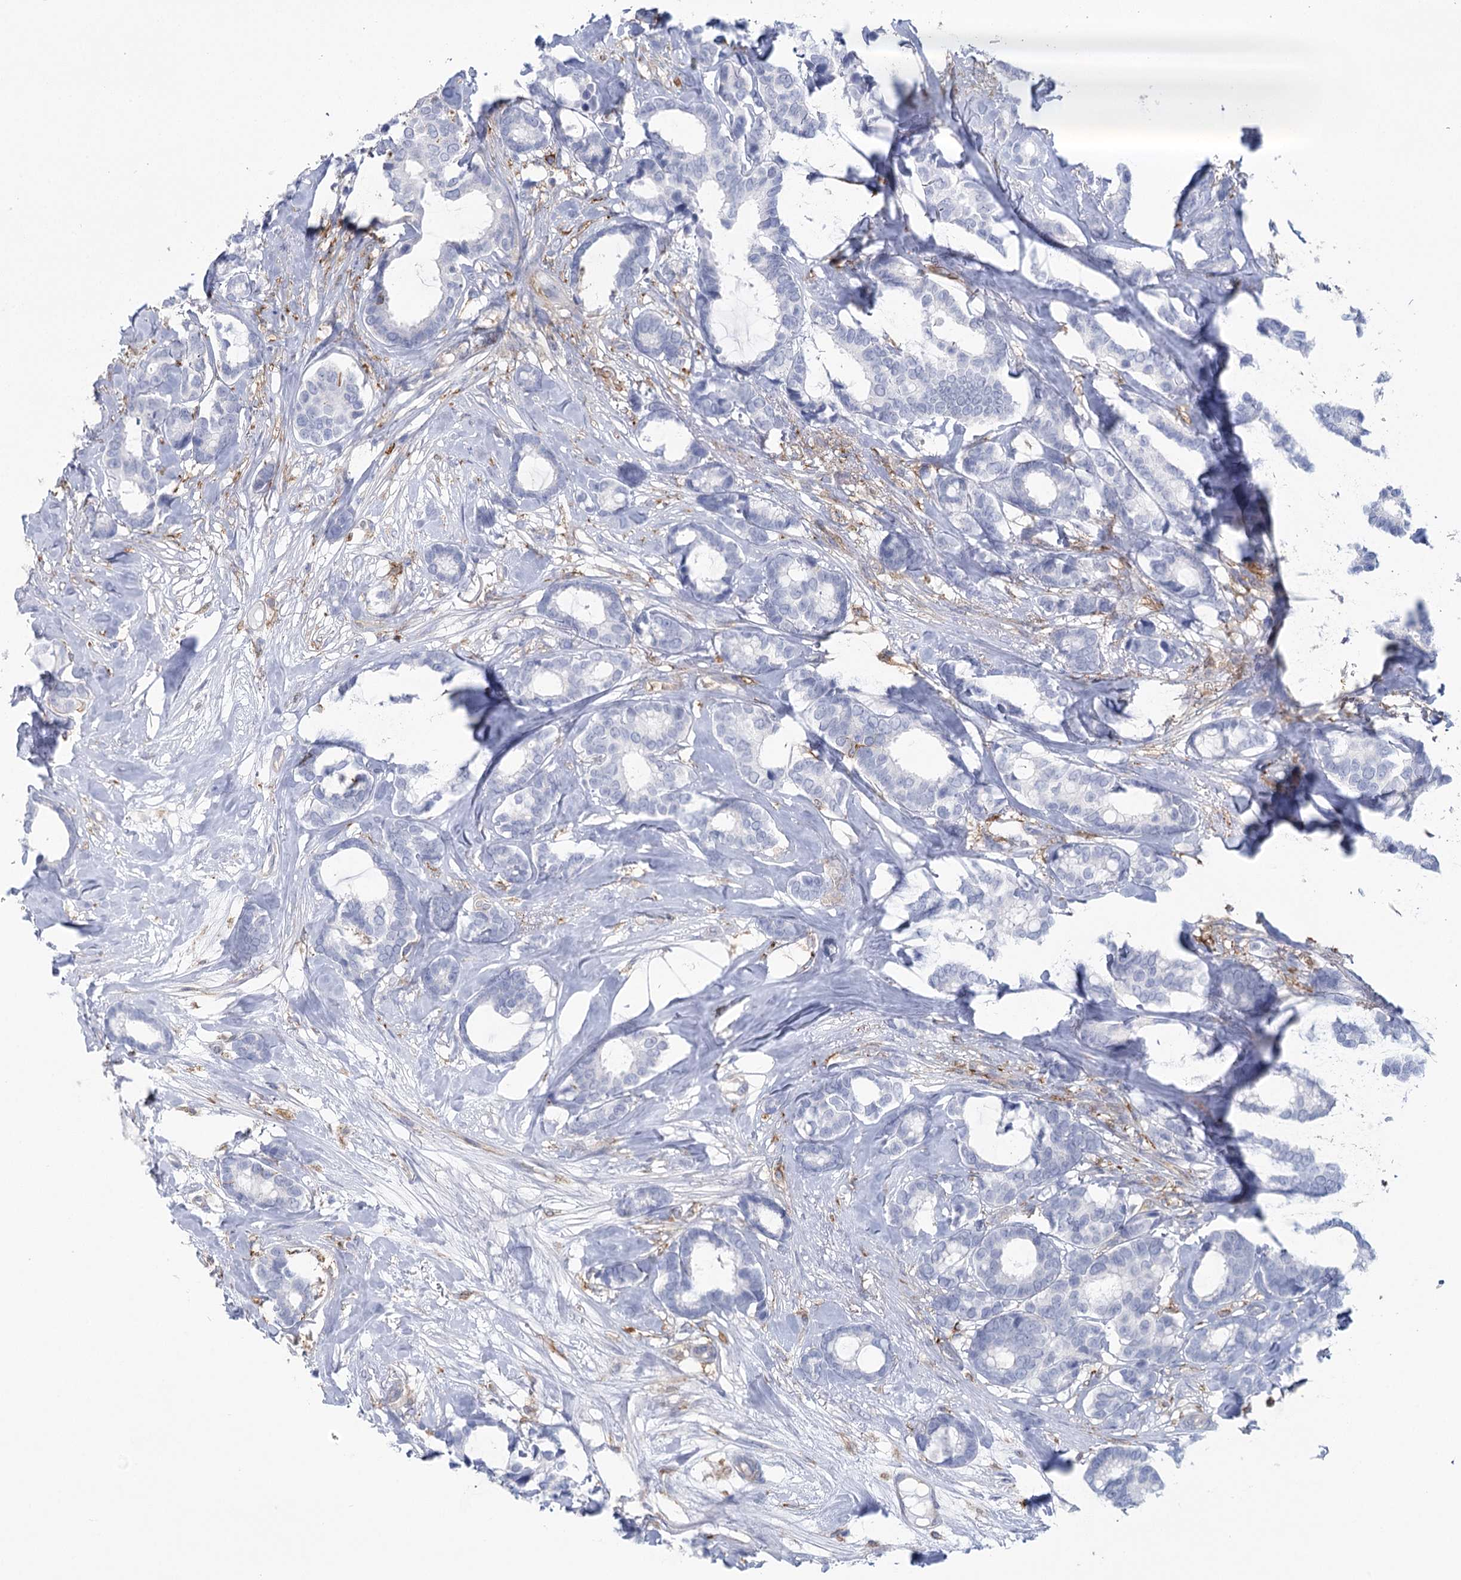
{"staining": {"intensity": "negative", "quantity": "none", "location": "none"}, "tissue": "breast cancer", "cell_type": "Tumor cells", "image_type": "cancer", "snomed": [{"axis": "morphology", "description": "Duct carcinoma"}, {"axis": "topography", "description": "Breast"}], "caption": "Breast cancer (intraductal carcinoma) stained for a protein using immunohistochemistry displays no positivity tumor cells.", "gene": "CCDC88A", "patient": {"sex": "female", "age": 87}}